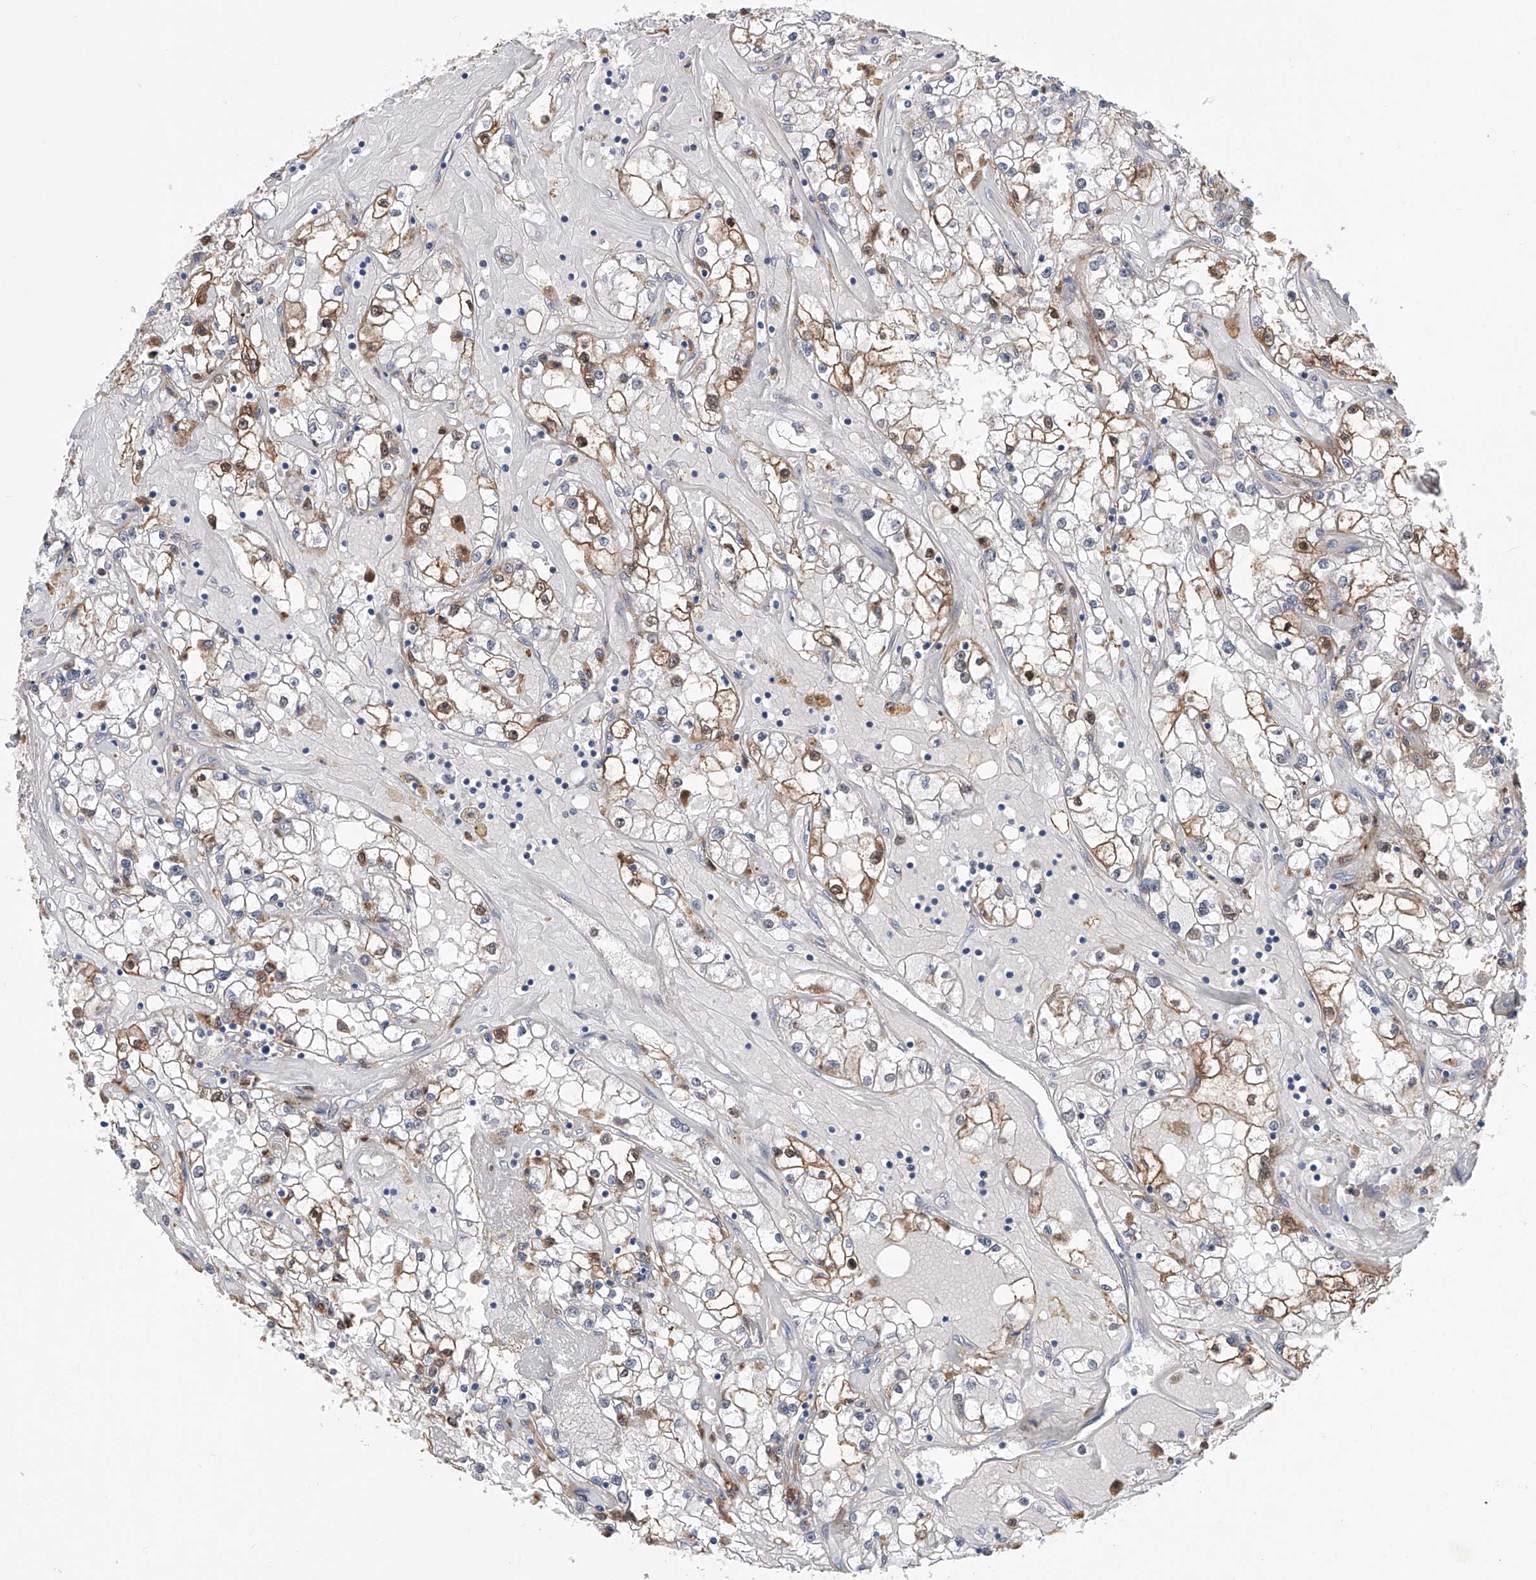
{"staining": {"intensity": "moderate", "quantity": "25%-75%", "location": "cytoplasmic/membranous"}, "tissue": "renal cancer", "cell_type": "Tumor cells", "image_type": "cancer", "snomed": [{"axis": "morphology", "description": "Adenocarcinoma, NOS"}, {"axis": "topography", "description": "Kidney"}], "caption": "Immunohistochemistry photomicrograph of neoplastic tissue: human renal cancer (adenocarcinoma) stained using IHC exhibits medium levels of moderate protein expression localized specifically in the cytoplasmic/membranous of tumor cells, appearing as a cytoplasmic/membranous brown color.", "gene": "SPATA20", "patient": {"sex": "male", "age": 56}}